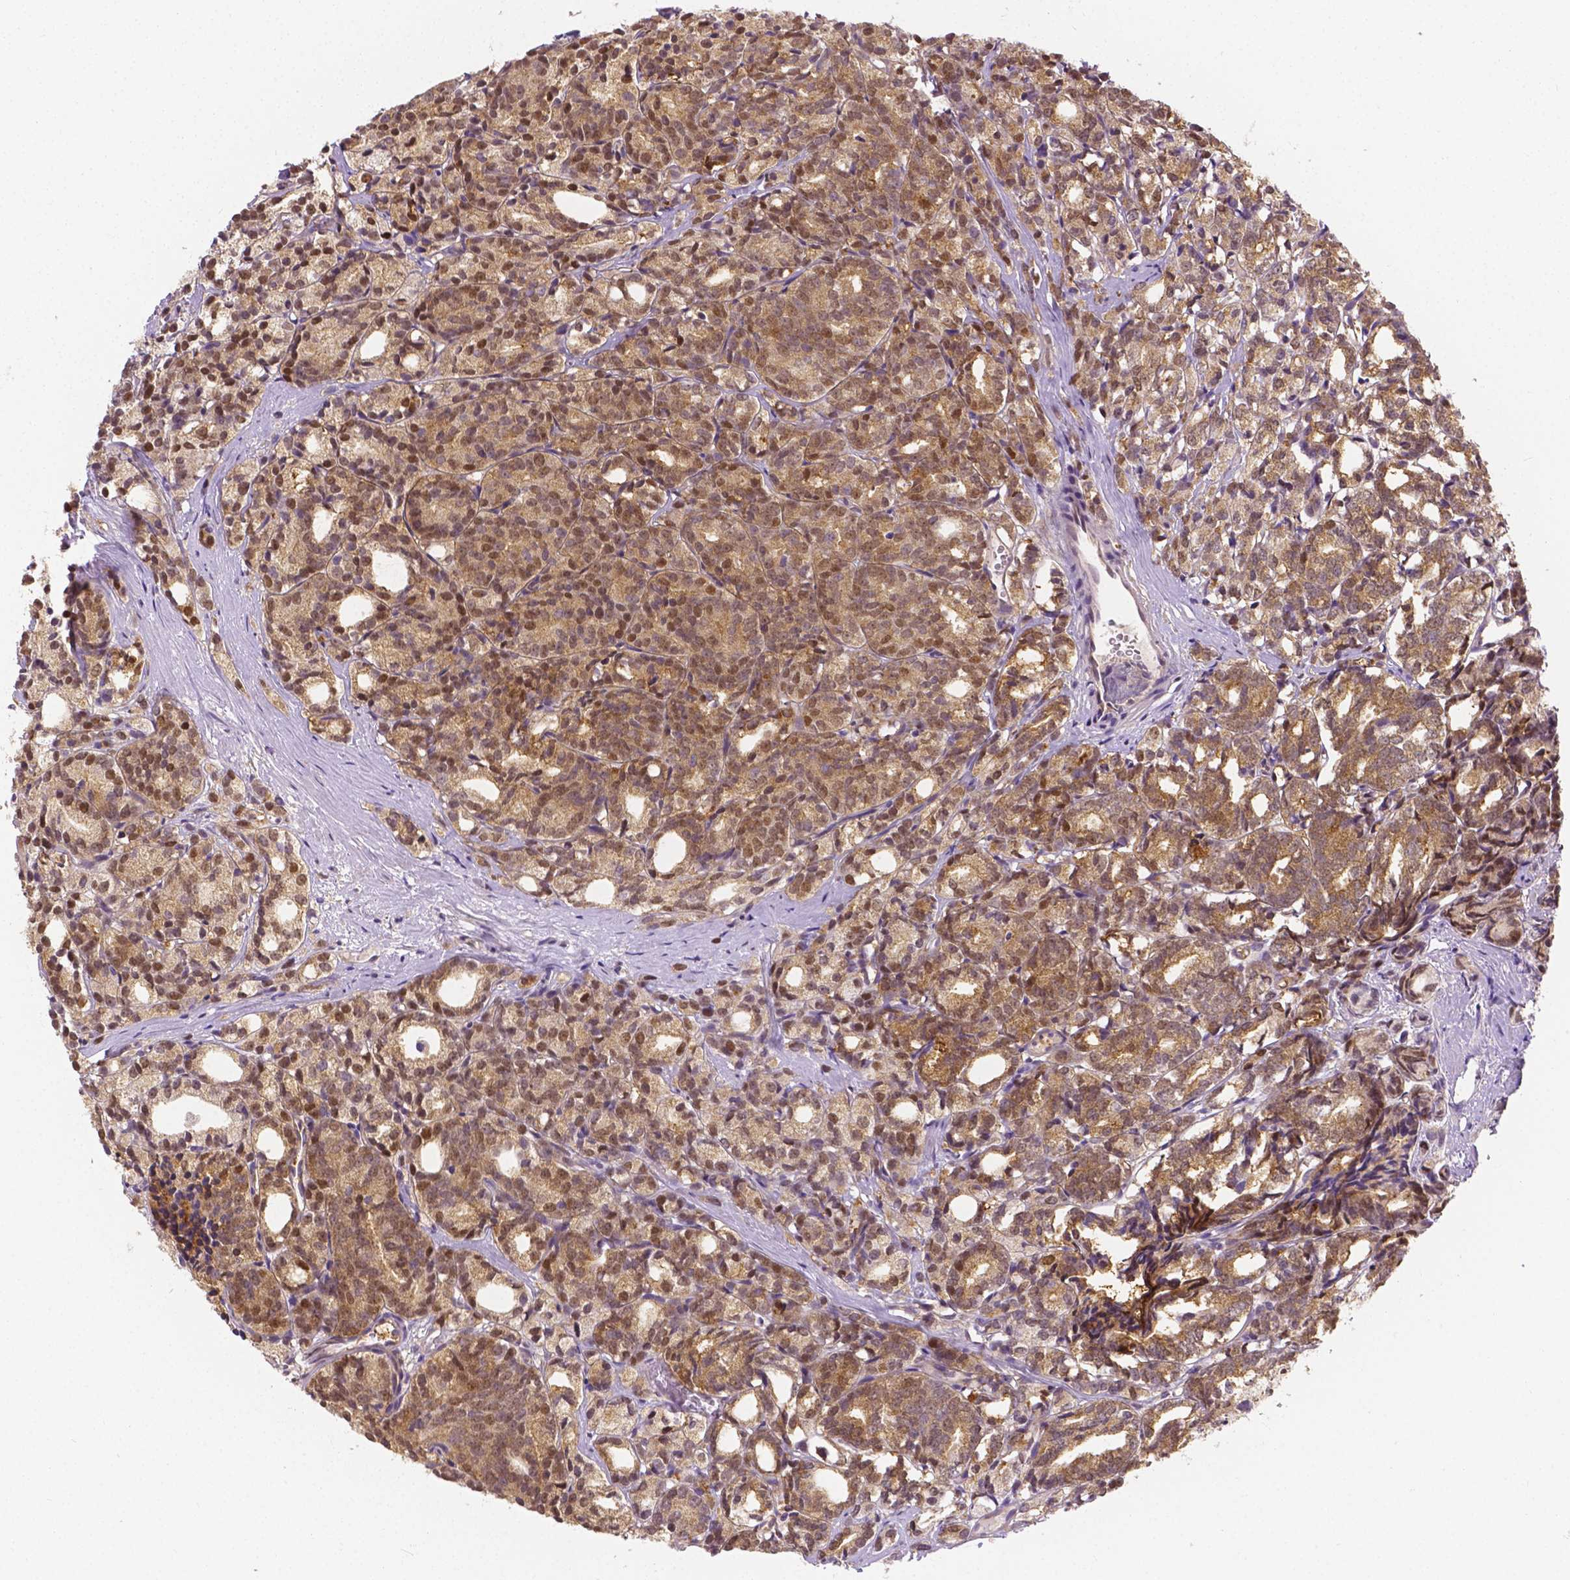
{"staining": {"intensity": "moderate", "quantity": ">75%", "location": "cytoplasmic/membranous"}, "tissue": "prostate cancer", "cell_type": "Tumor cells", "image_type": "cancer", "snomed": [{"axis": "morphology", "description": "Adenocarcinoma, High grade"}, {"axis": "topography", "description": "Prostate"}], "caption": "Tumor cells display medium levels of moderate cytoplasmic/membranous staining in about >75% of cells in human adenocarcinoma (high-grade) (prostate). (DAB IHC, brown staining for protein, blue staining for nuclei).", "gene": "ZNRD2", "patient": {"sex": "male", "age": 53}}